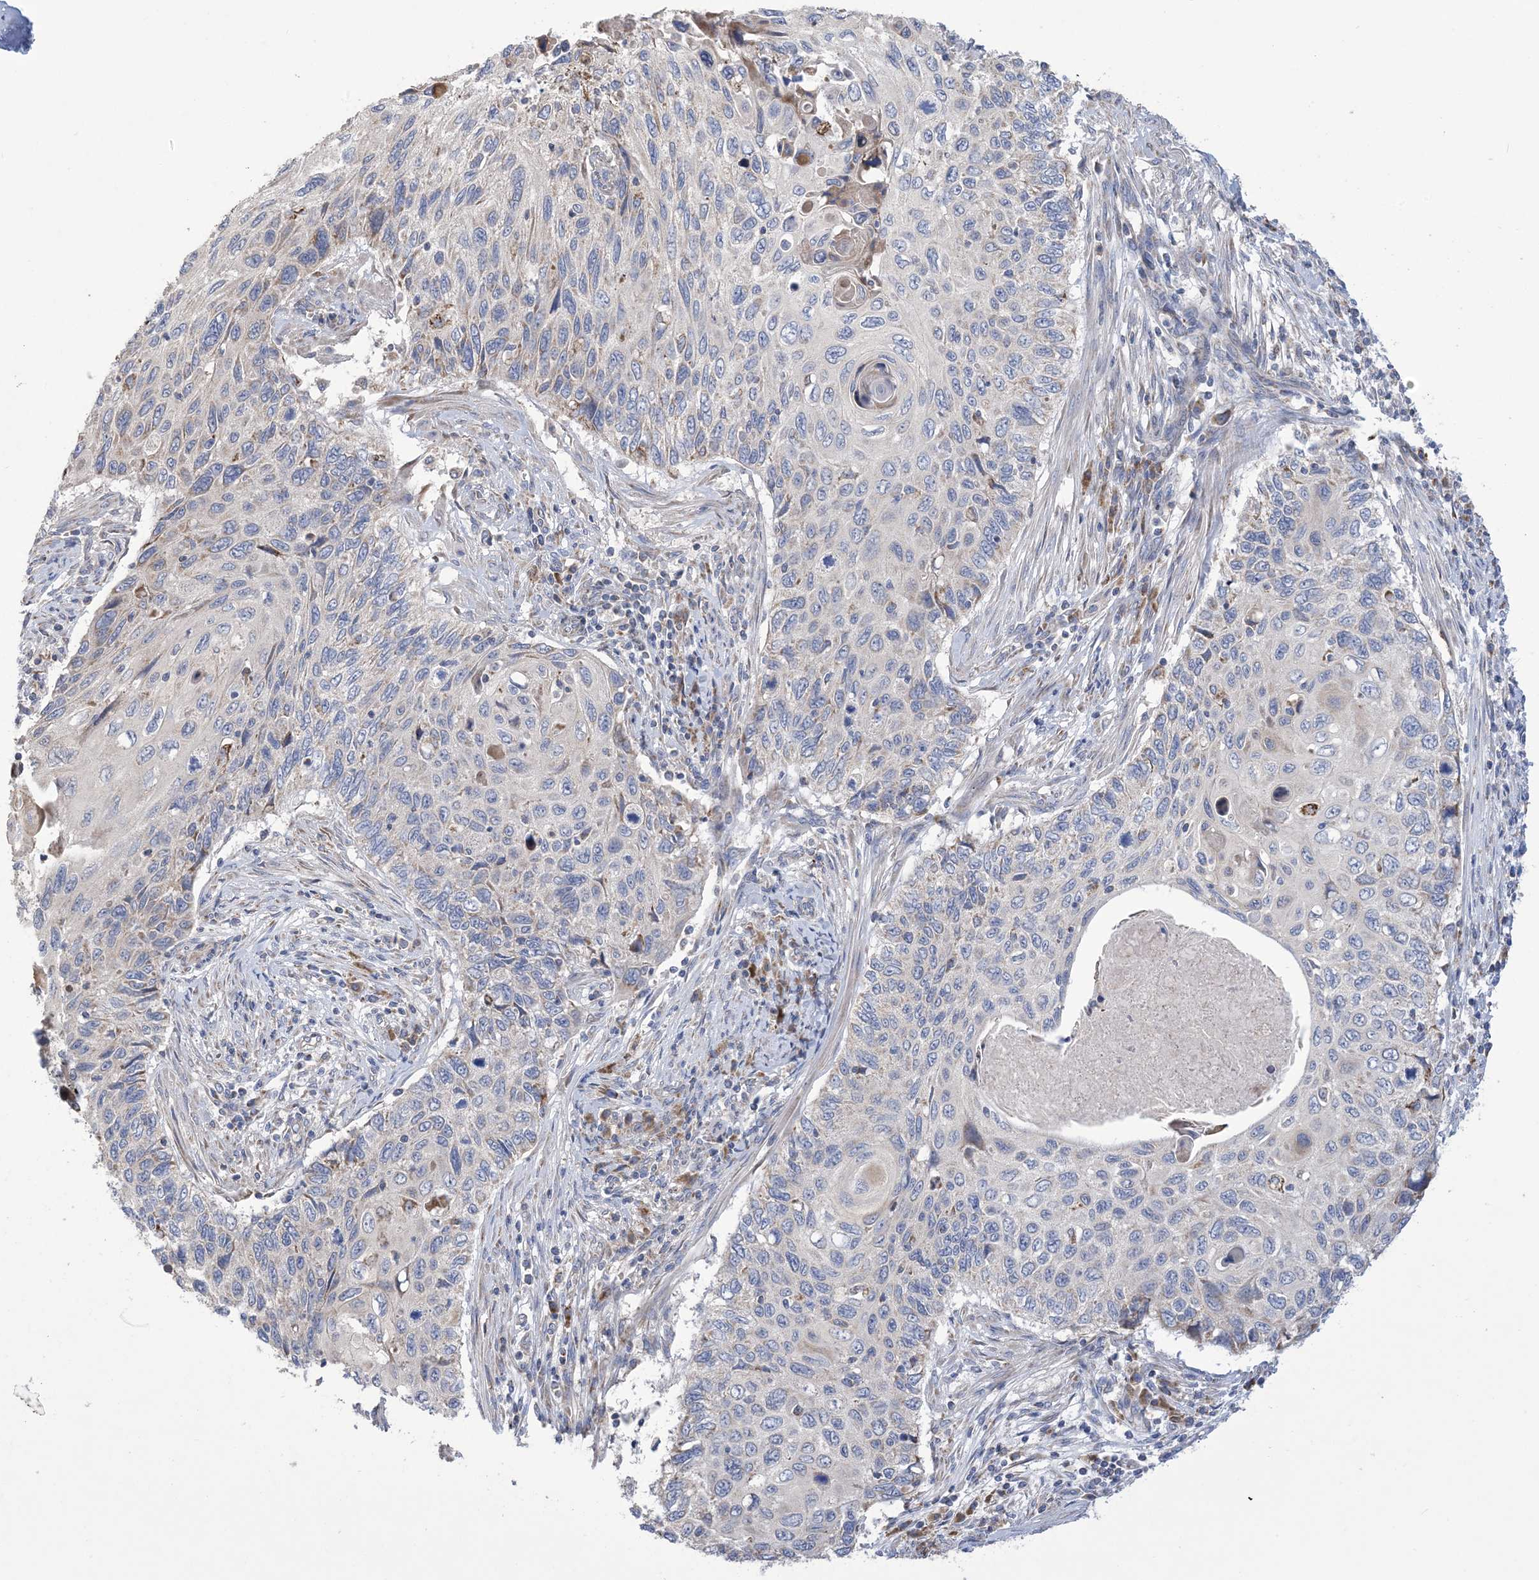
{"staining": {"intensity": "negative", "quantity": "none", "location": "none"}, "tissue": "cervical cancer", "cell_type": "Tumor cells", "image_type": "cancer", "snomed": [{"axis": "morphology", "description": "Squamous cell carcinoma, NOS"}, {"axis": "topography", "description": "Cervix"}], "caption": "This is a histopathology image of immunohistochemistry (IHC) staining of cervical cancer (squamous cell carcinoma), which shows no positivity in tumor cells. (Brightfield microscopy of DAB IHC at high magnification).", "gene": "CLEC16A", "patient": {"sex": "female", "age": 70}}